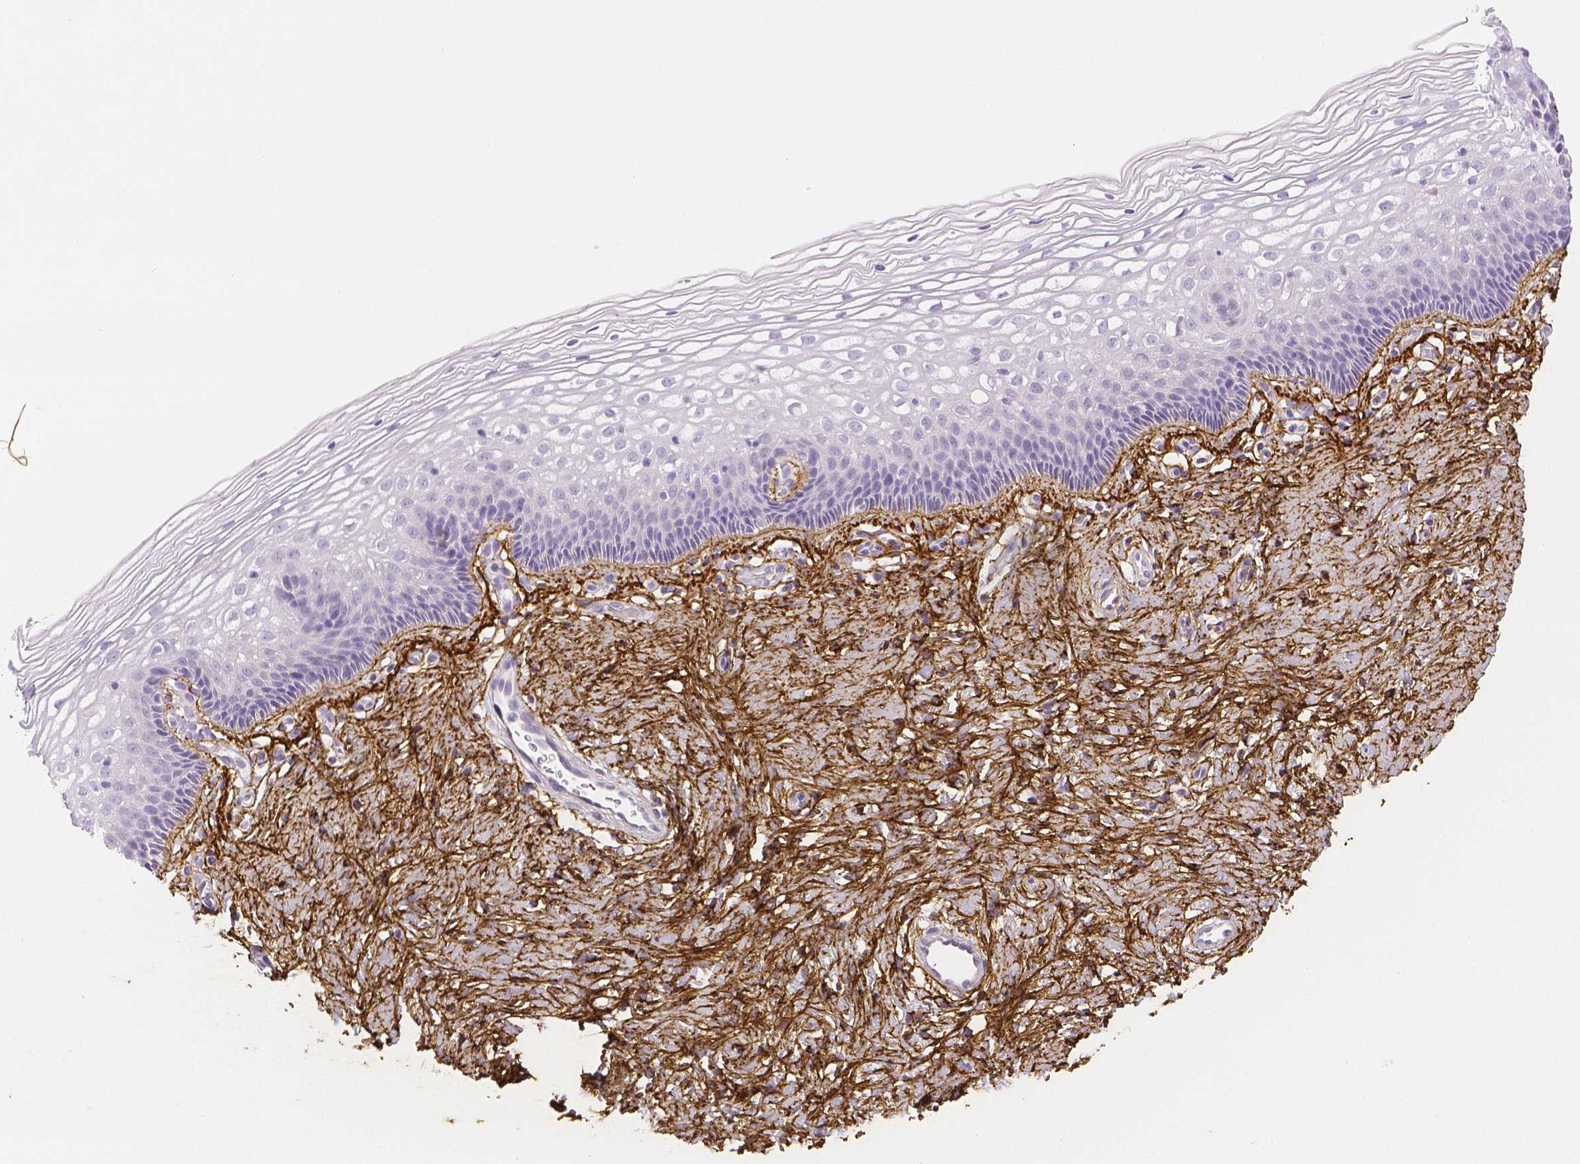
{"staining": {"intensity": "negative", "quantity": "none", "location": "none"}, "tissue": "cervix", "cell_type": "Glandular cells", "image_type": "normal", "snomed": [{"axis": "morphology", "description": "Normal tissue, NOS"}, {"axis": "topography", "description": "Cervix"}], "caption": "An image of cervix stained for a protein displays no brown staining in glandular cells. The staining is performed using DAB (3,3'-diaminobenzidine) brown chromogen with nuclei counter-stained in using hematoxylin.", "gene": "FBN1", "patient": {"sex": "female", "age": 34}}